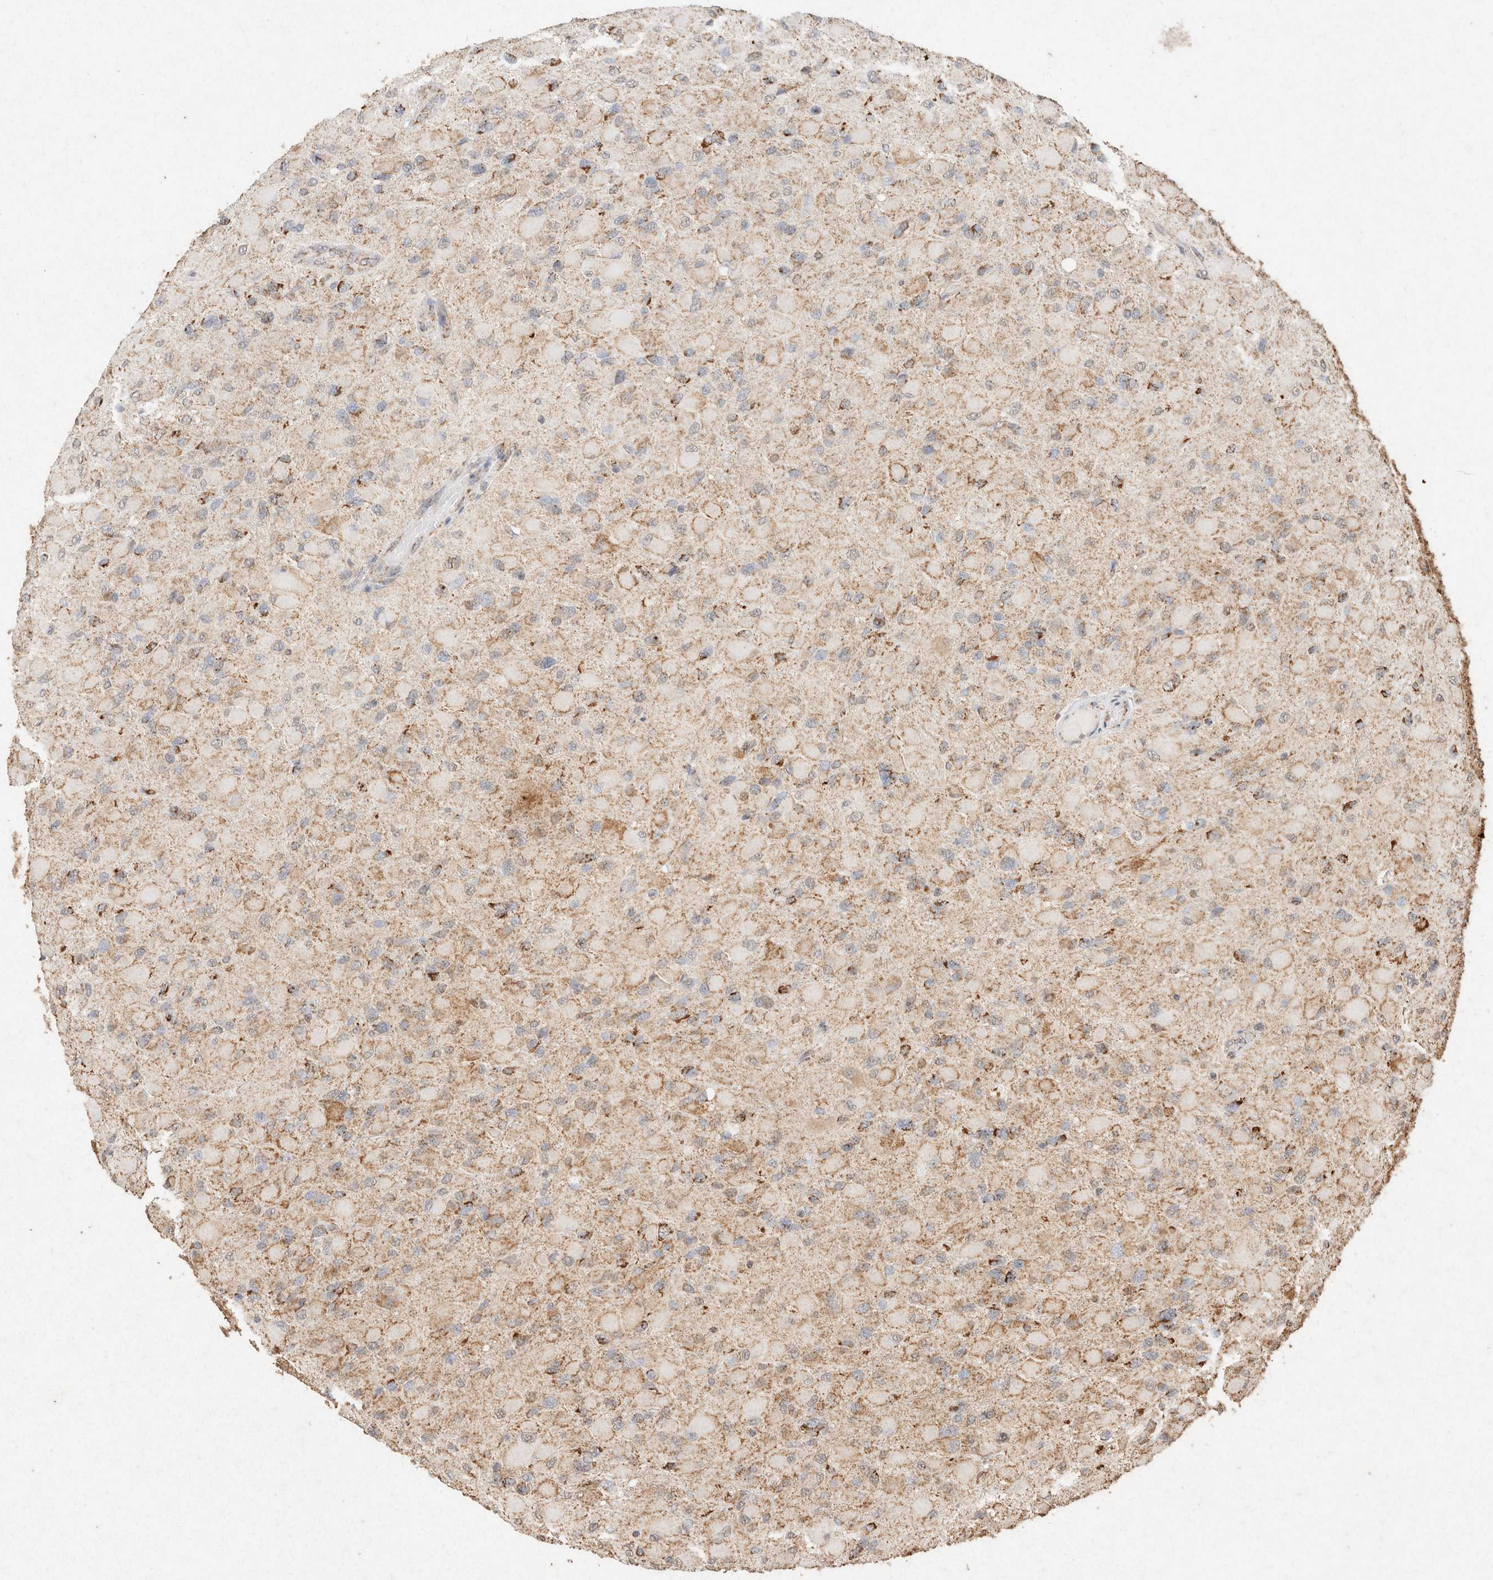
{"staining": {"intensity": "moderate", "quantity": "<25%", "location": "cytoplasmic/membranous"}, "tissue": "glioma", "cell_type": "Tumor cells", "image_type": "cancer", "snomed": [{"axis": "morphology", "description": "Glioma, malignant, High grade"}, {"axis": "topography", "description": "Cerebral cortex"}], "caption": "Immunohistochemical staining of human glioma demonstrates low levels of moderate cytoplasmic/membranous protein staining in approximately <25% of tumor cells. The protein is shown in brown color, while the nuclei are stained blue.", "gene": "SDC2", "patient": {"sex": "female", "age": 36}}